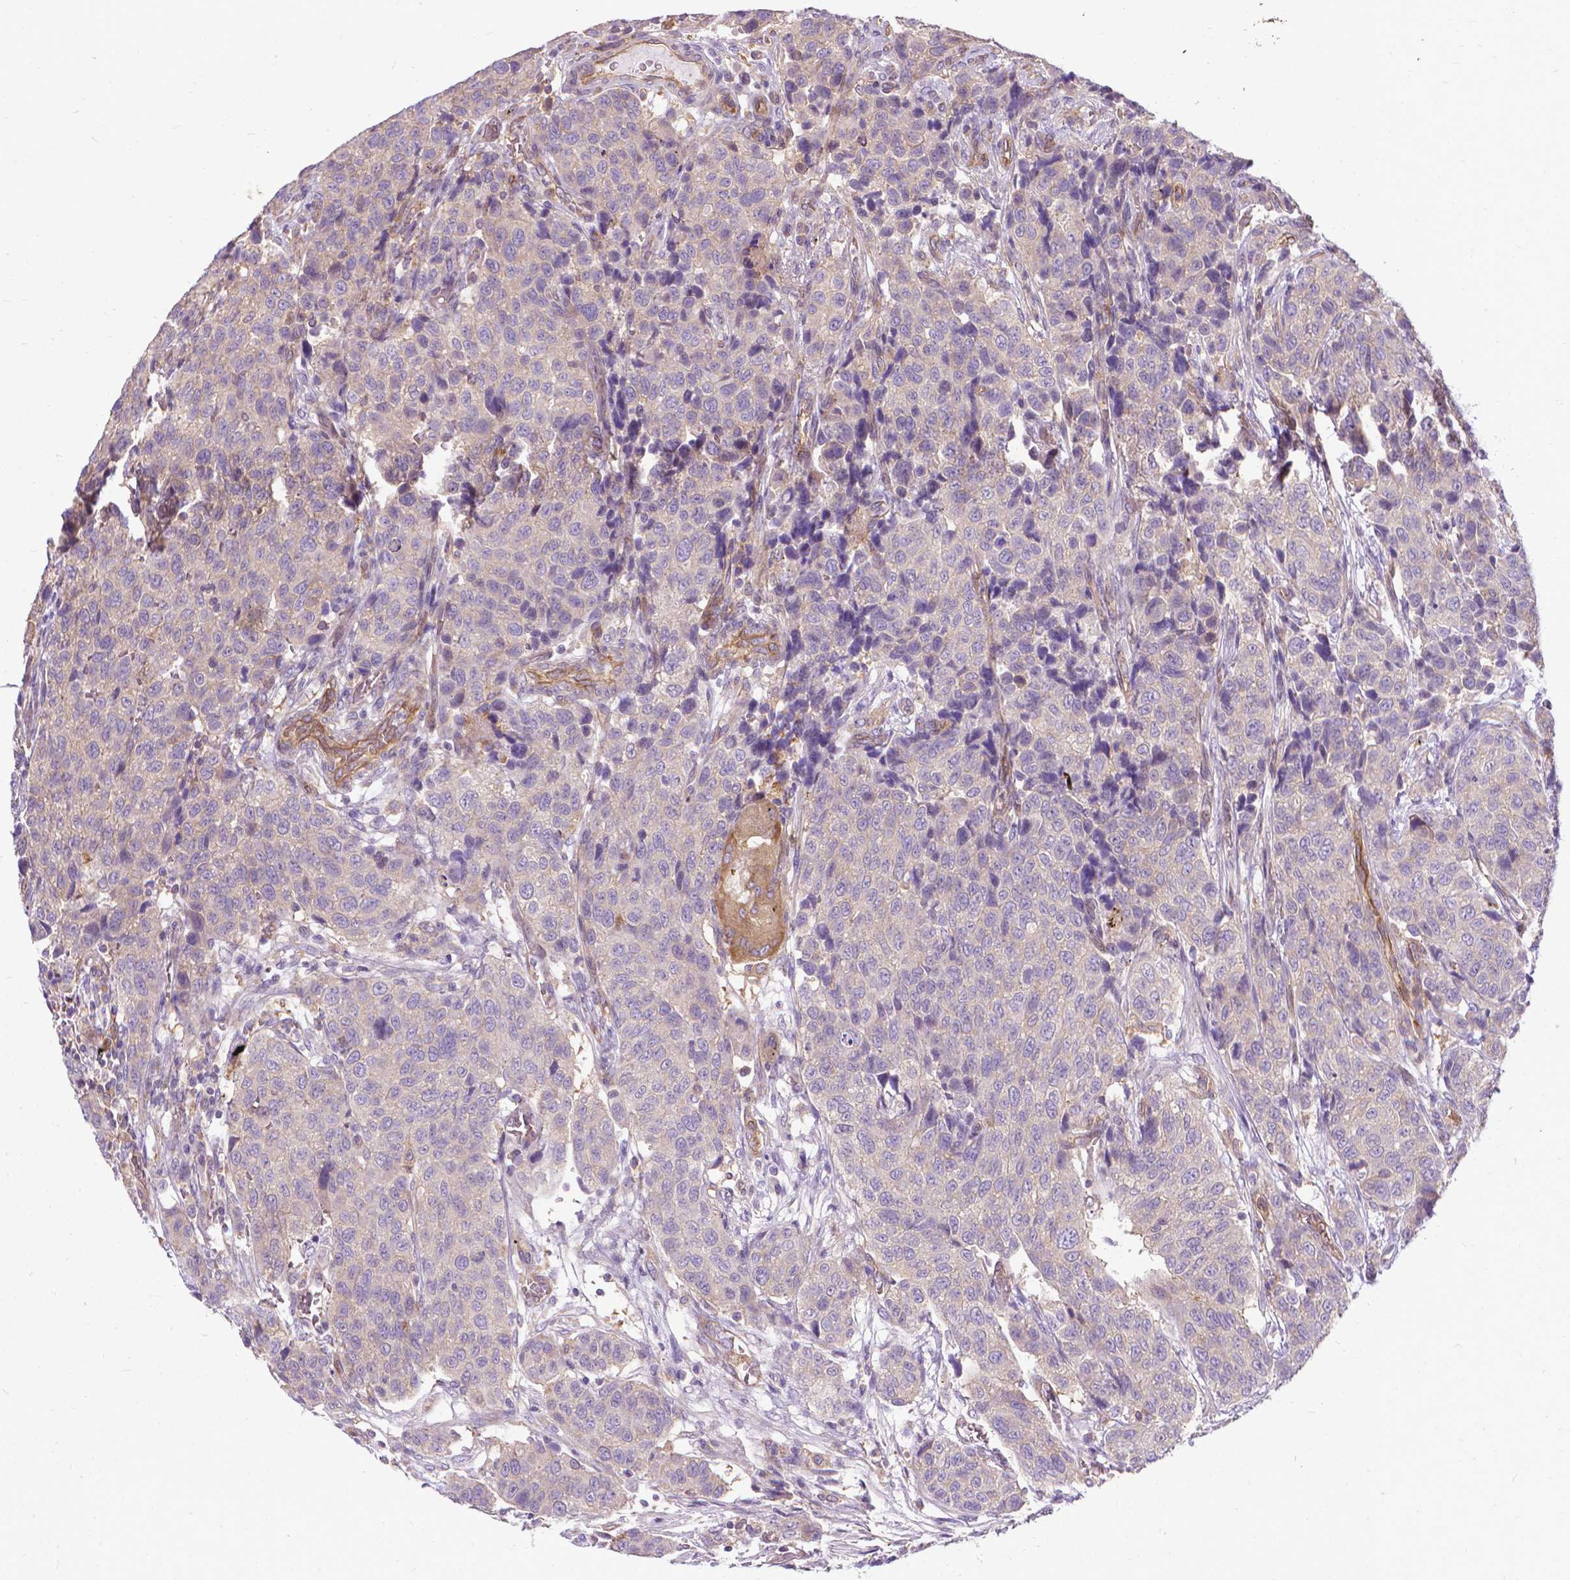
{"staining": {"intensity": "negative", "quantity": "none", "location": "none"}, "tissue": "urothelial cancer", "cell_type": "Tumor cells", "image_type": "cancer", "snomed": [{"axis": "morphology", "description": "Urothelial carcinoma, High grade"}, {"axis": "topography", "description": "Urinary bladder"}], "caption": "An IHC micrograph of urothelial cancer is shown. There is no staining in tumor cells of urothelial cancer.", "gene": "CFAP299", "patient": {"sex": "female", "age": 58}}